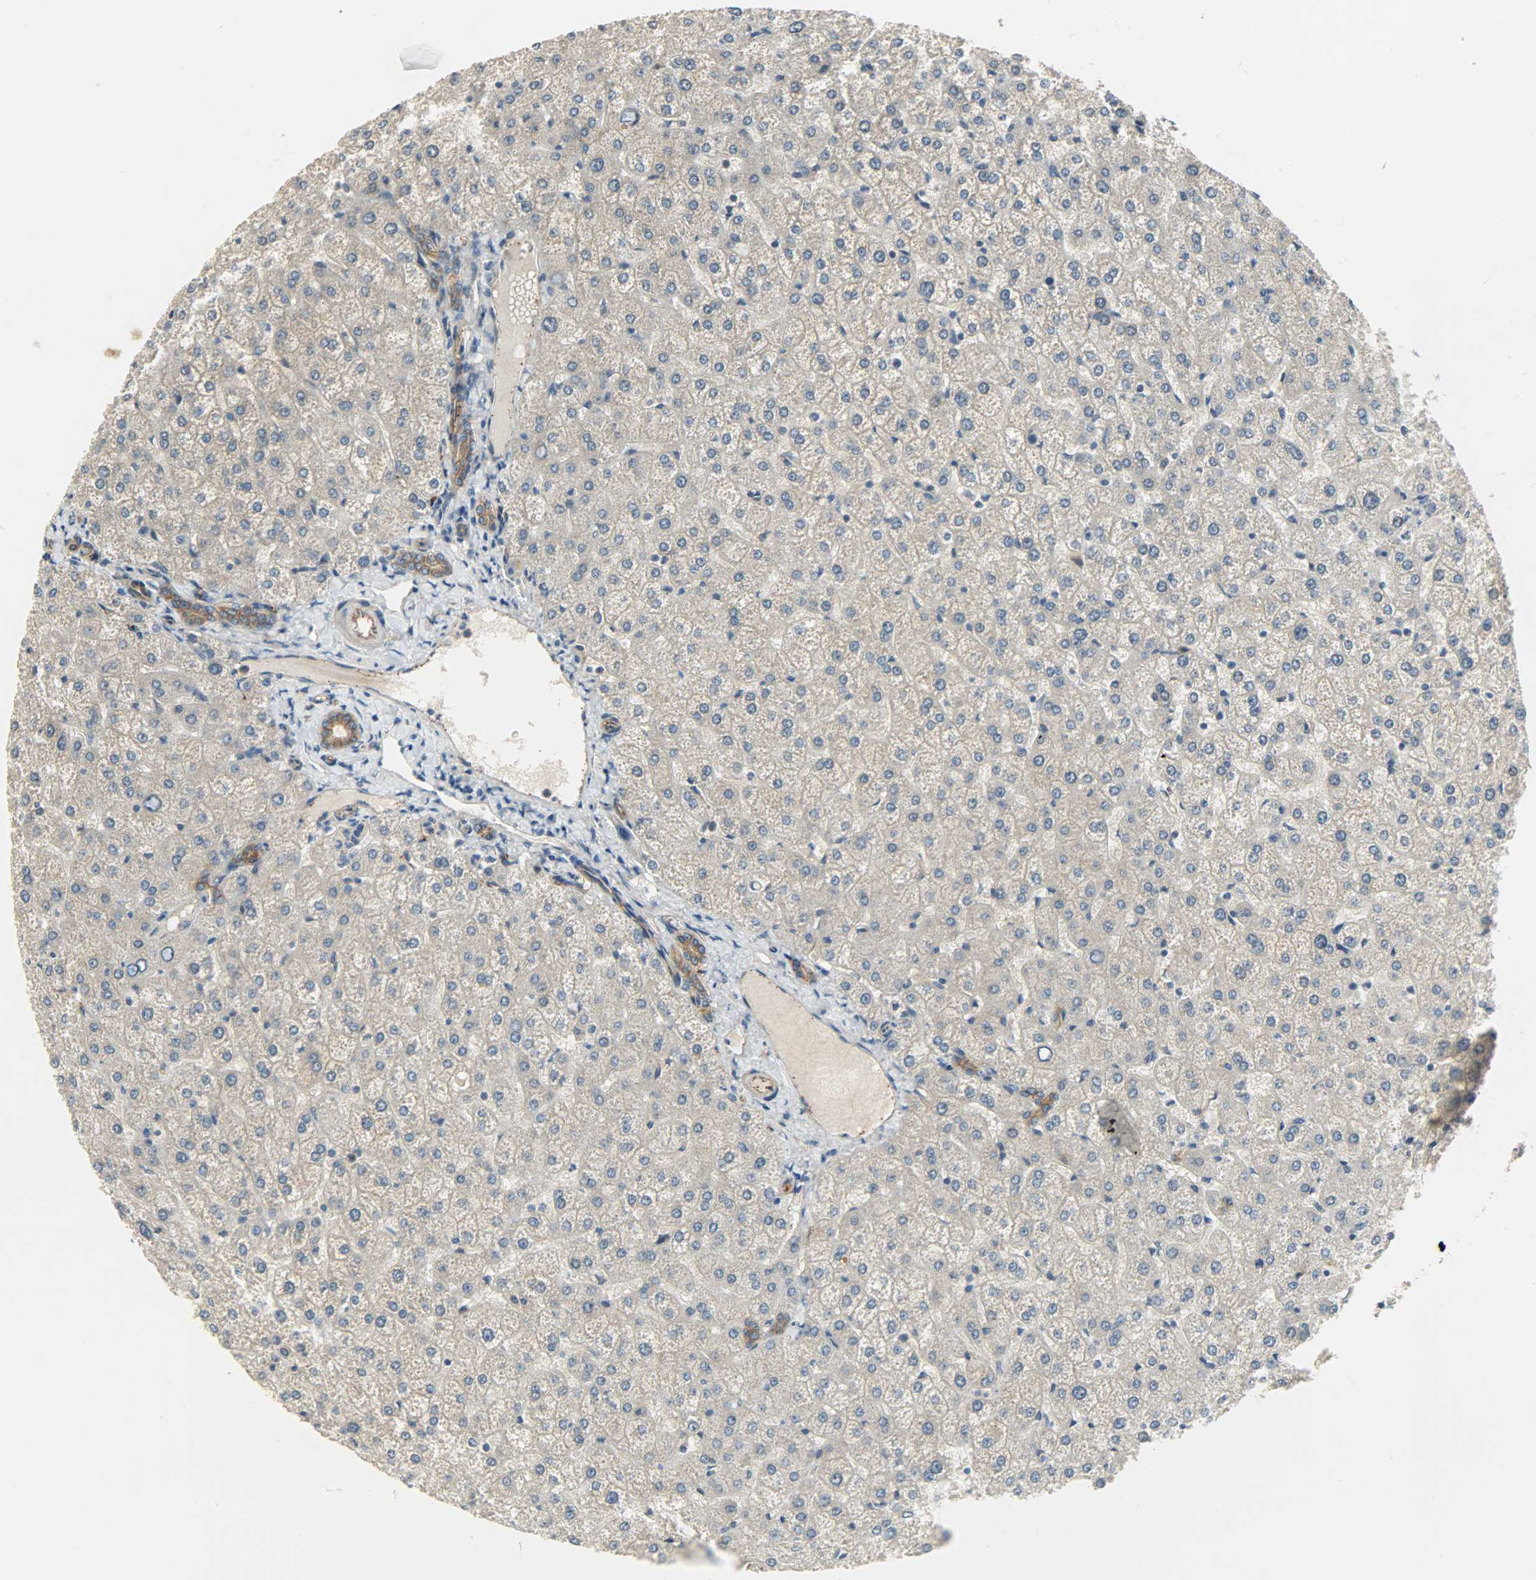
{"staining": {"intensity": "moderate", "quantity": ">75%", "location": "cytoplasmic/membranous"}, "tissue": "liver", "cell_type": "Cholangiocytes", "image_type": "normal", "snomed": [{"axis": "morphology", "description": "Normal tissue, NOS"}, {"axis": "topography", "description": "Liver"}], "caption": "Immunohistochemical staining of normal human liver displays >75% levels of moderate cytoplasmic/membranous protein staining in about >75% of cholangiocytes.", "gene": "KIAA1217", "patient": {"sex": "female", "age": 32}}